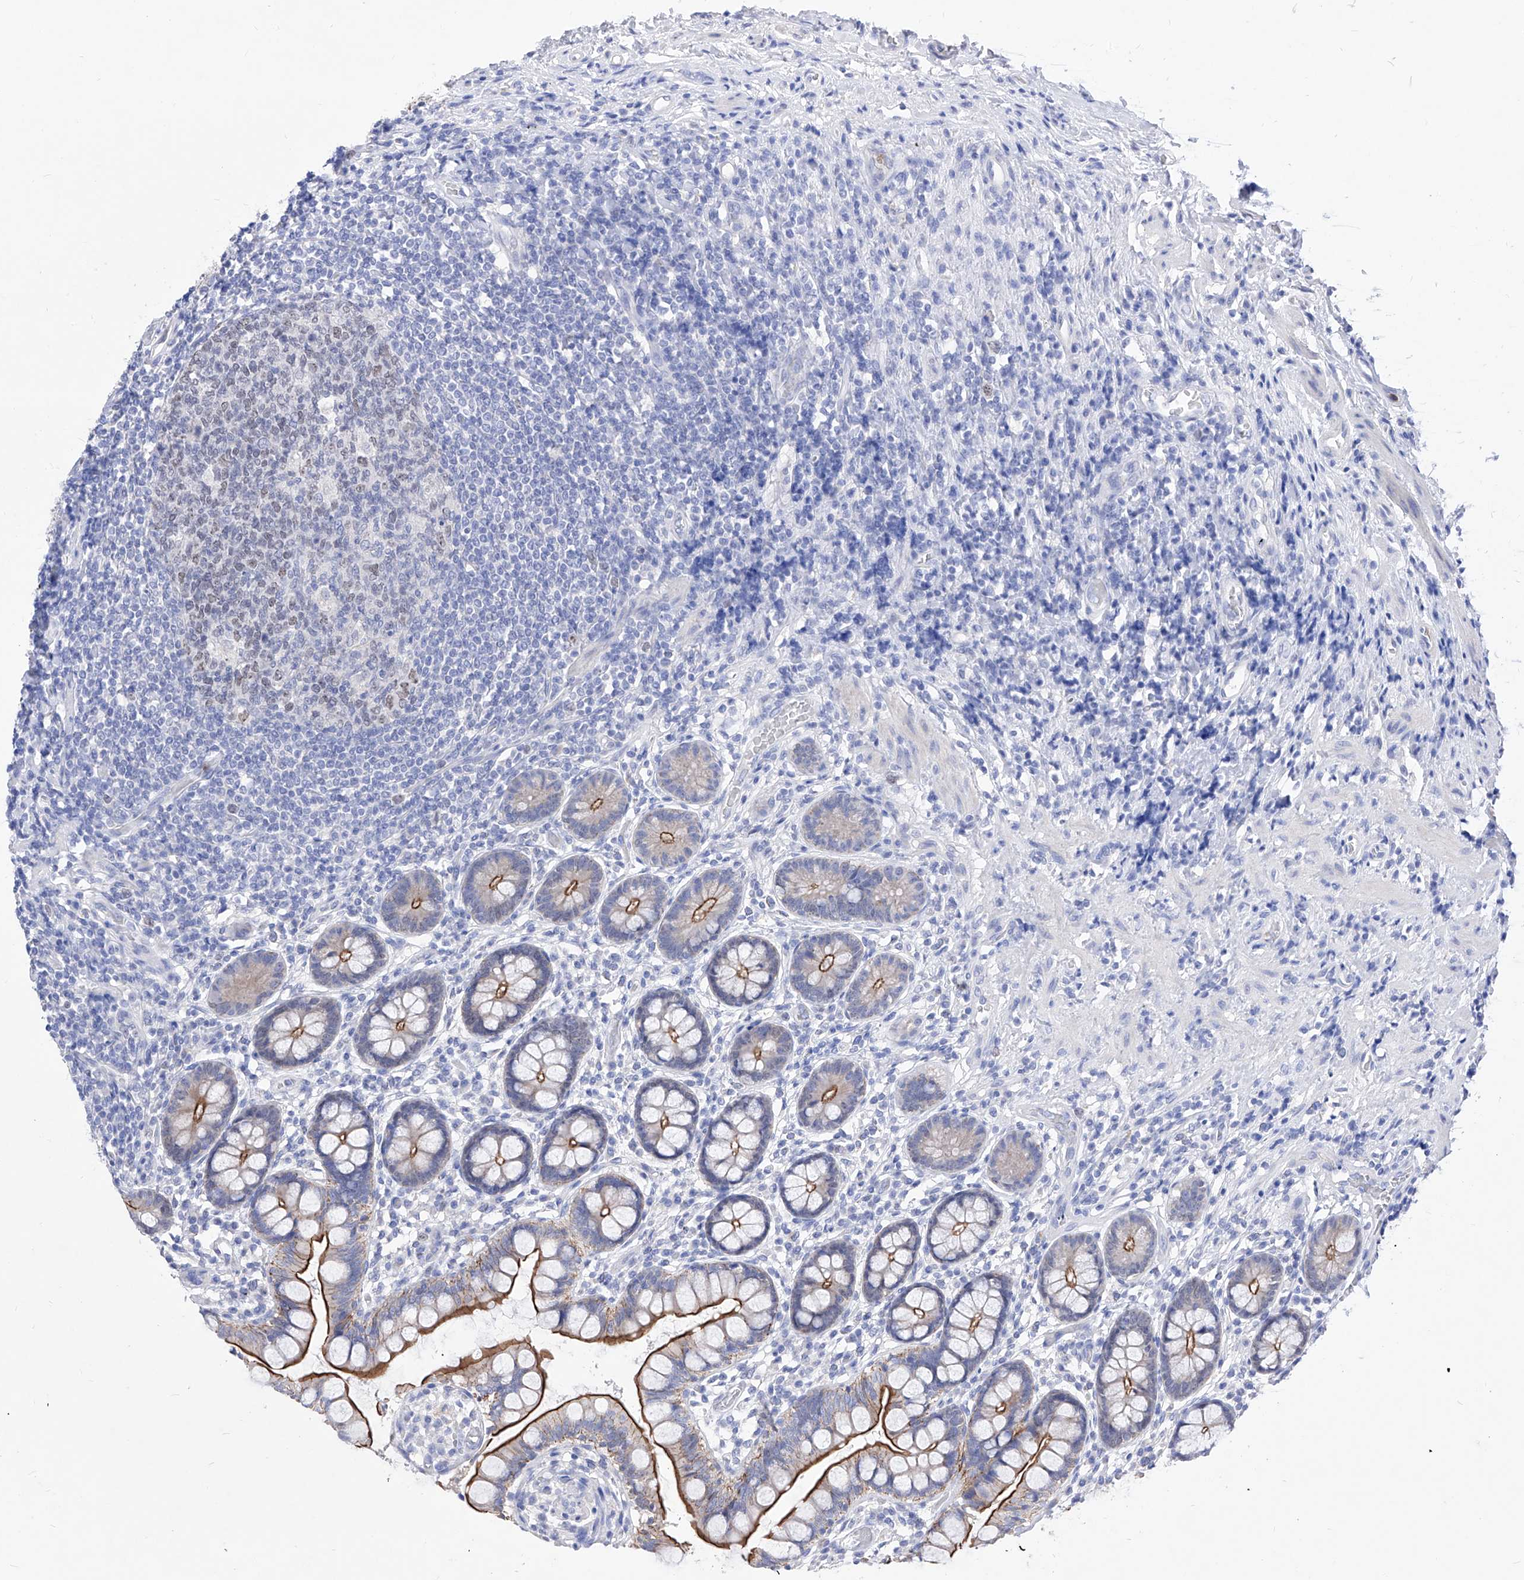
{"staining": {"intensity": "strong", "quantity": "25%-75%", "location": "cytoplasmic/membranous"}, "tissue": "small intestine", "cell_type": "Glandular cells", "image_type": "normal", "snomed": [{"axis": "morphology", "description": "Normal tissue, NOS"}, {"axis": "topography", "description": "Small intestine"}], "caption": "Benign small intestine displays strong cytoplasmic/membranous staining in approximately 25%-75% of glandular cells The protein is shown in brown color, while the nuclei are stained blue..", "gene": "VAX1", "patient": {"sex": "male", "age": 52}}